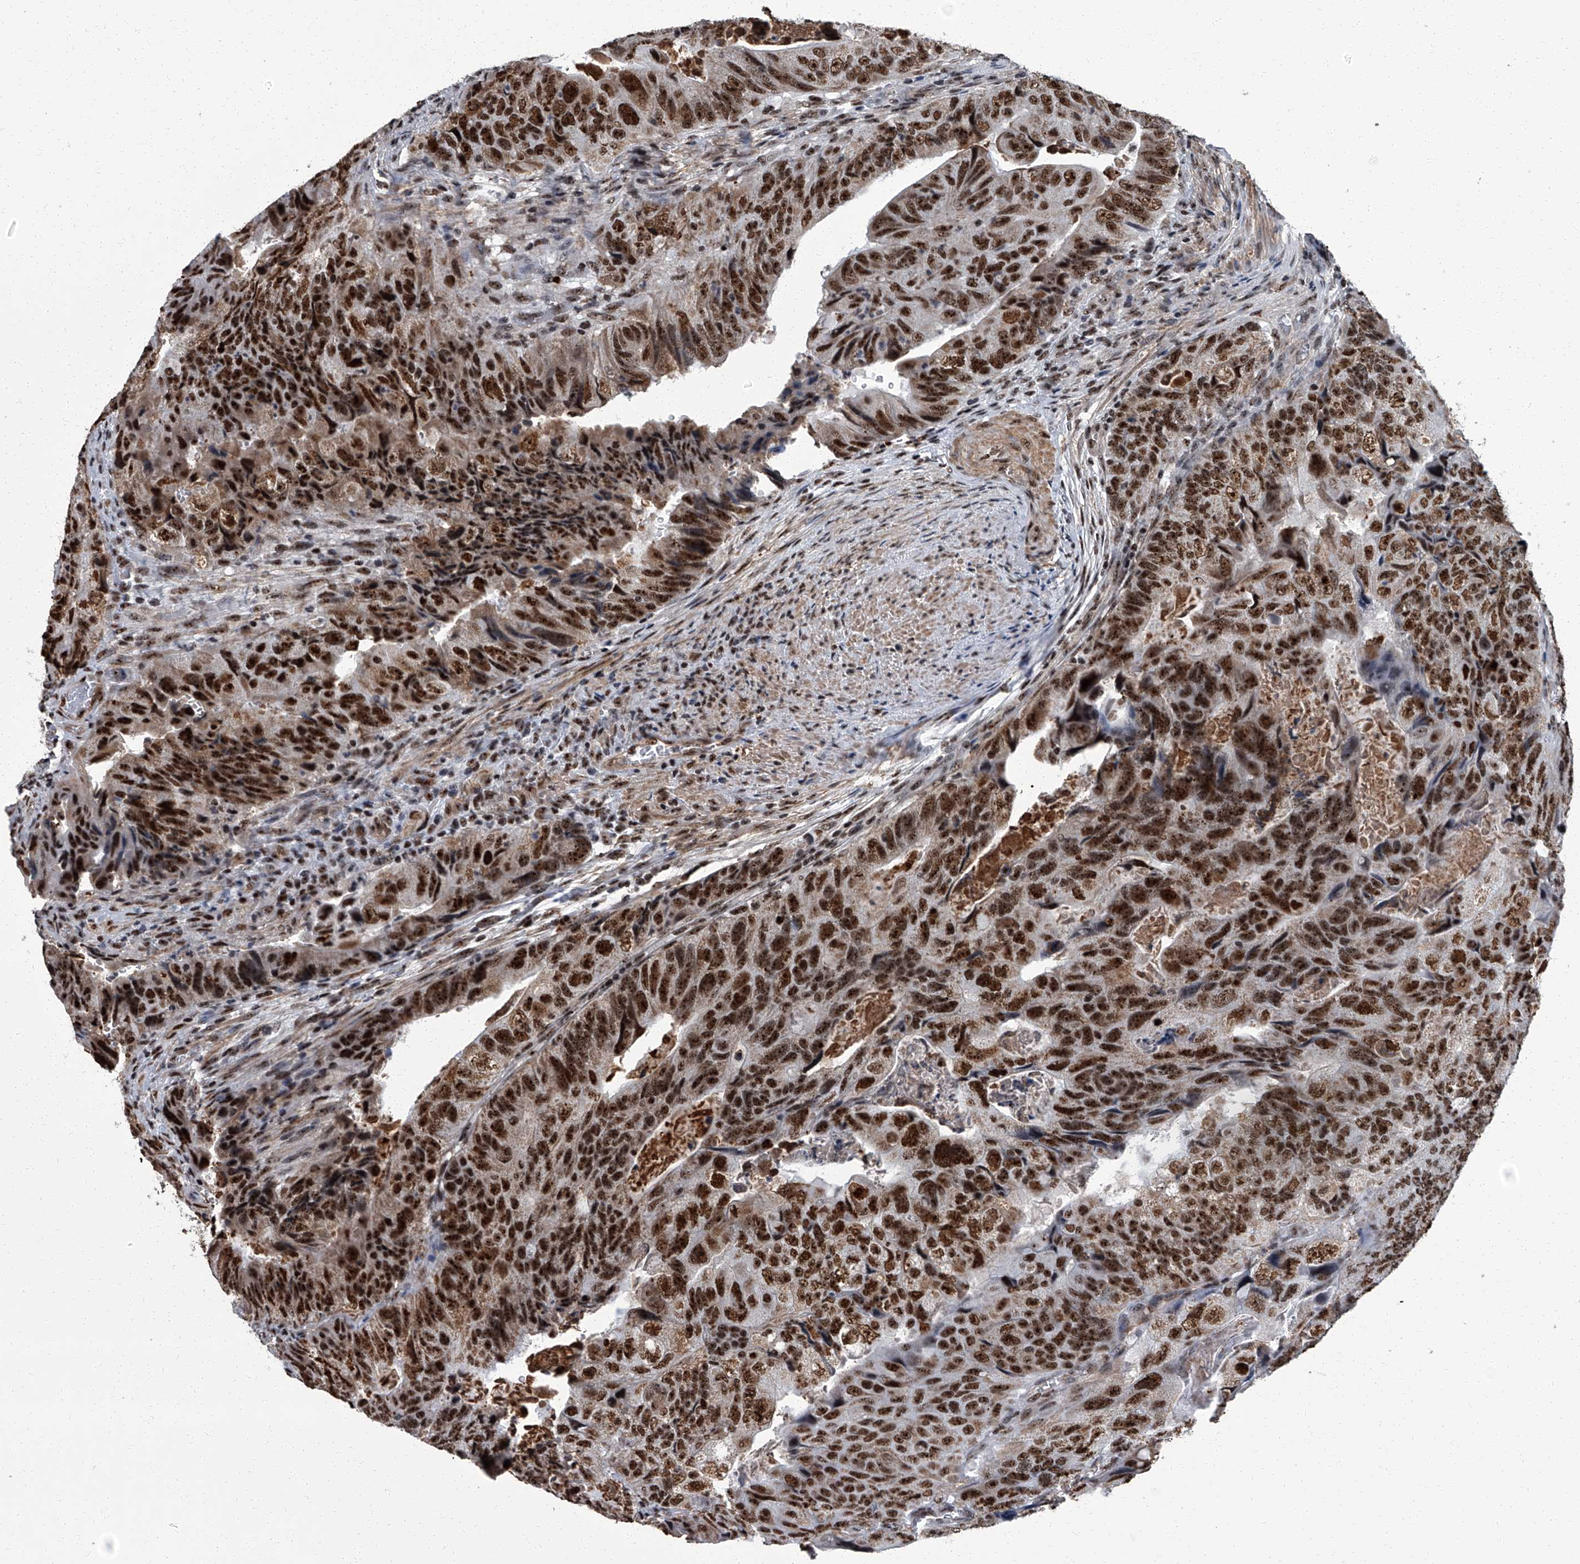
{"staining": {"intensity": "strong", "quantity": ">75%", "location": "cytoplasmic/membranous,nuclear"}, "tissue": "colorectal cancer", "cell_type": "Tumor cells", "image_type": "cancer", "snomed": [{"axis": "morphology", "description": "Adenocarcinoma, NOS"}, {"axis": "topography", "description": "Rectum"}], "caption": "Protein expression analysis of human adenocarcinoma (colorectal) reveals strong cytoplasmic/membranous and nuclear staining in approximately >75% of tumor cells. (brown staining indicates protein expression, while blue staining denotes nuclei).", "gene": "ZNF518B", "patient": {"sex": "male", "age": 63}}